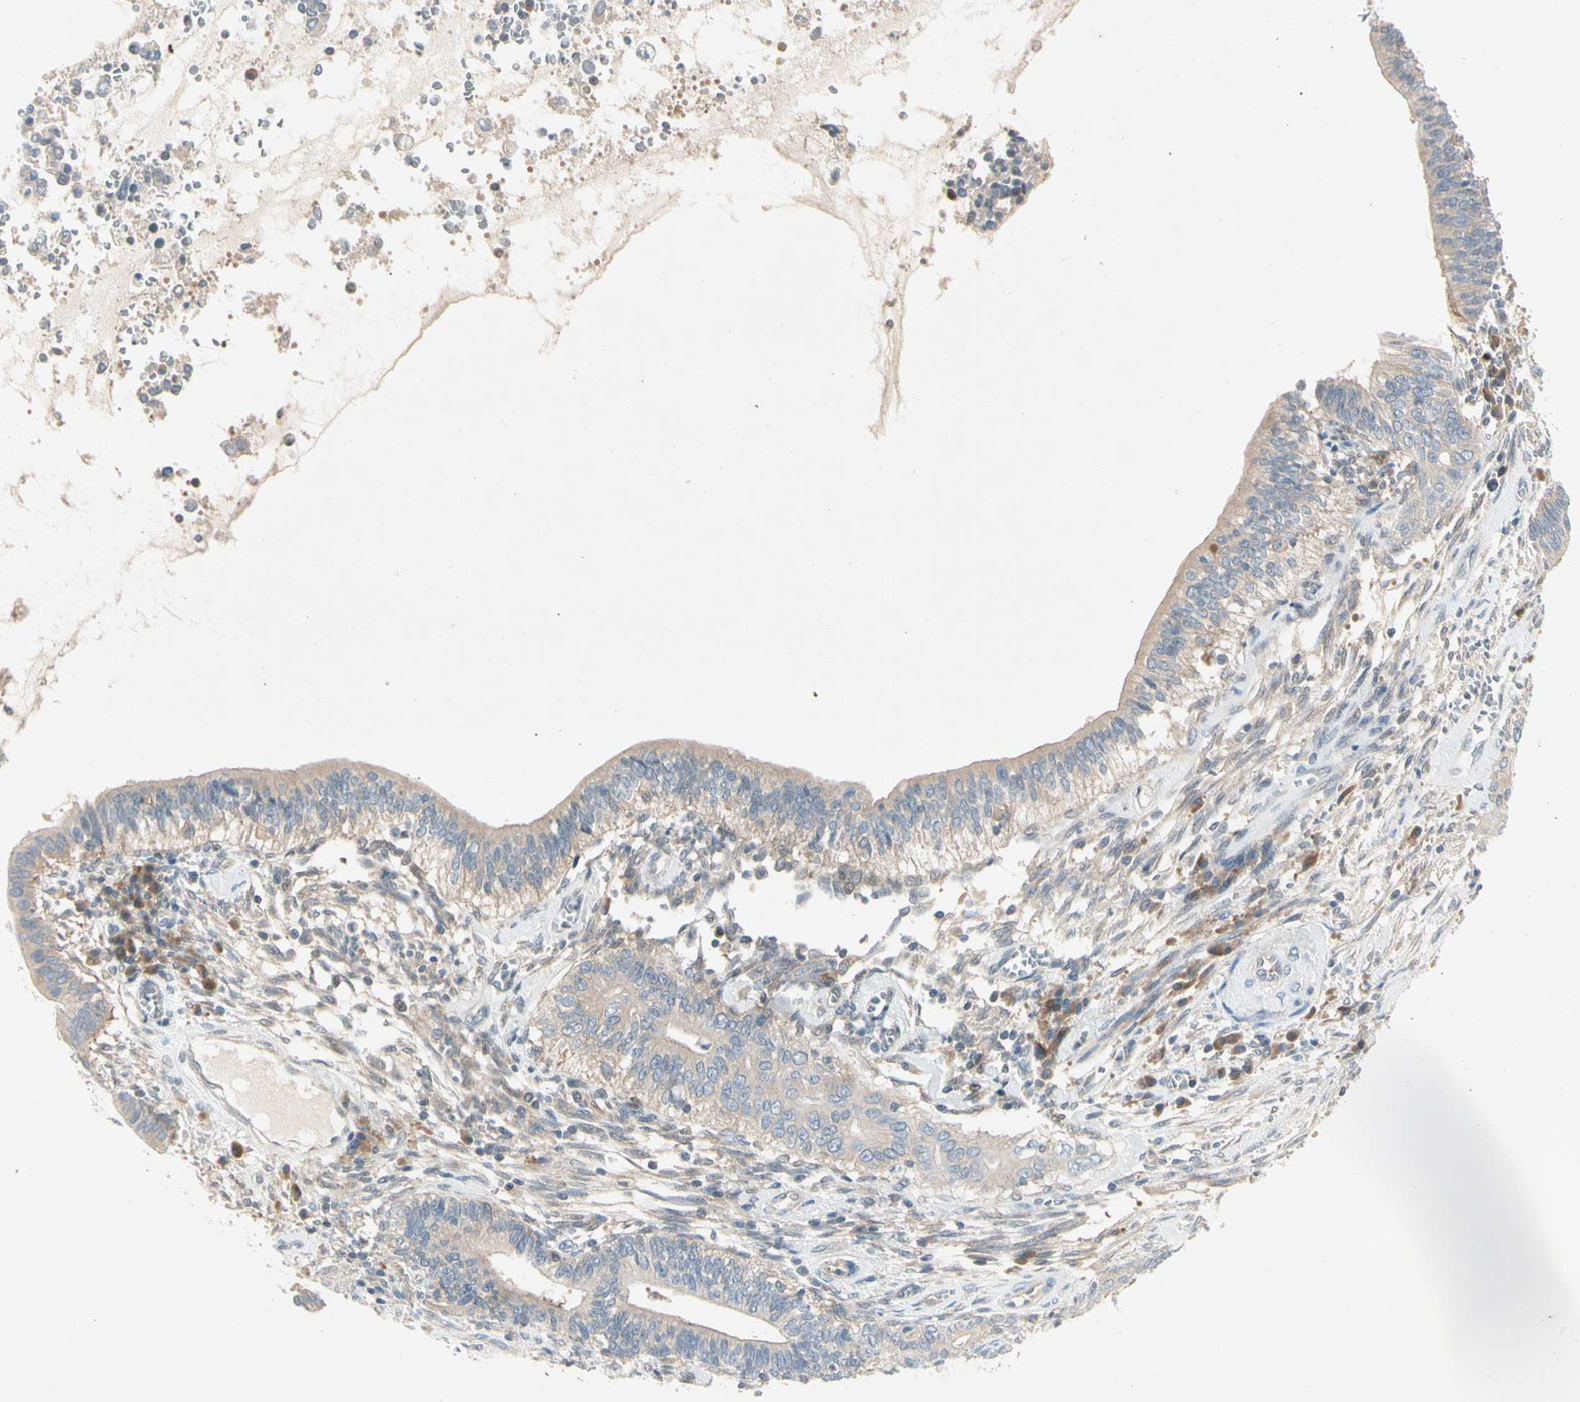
{"staining": {"intensity": "weak", "quantity": "25%-75%", "location": "cytoplasmic/membranous"}, "tissue": "cervical cancer", "cell_type": "Tumor cells", "image_type": "cancer", "snomed": [{"axis": "morphology", "description": "Adenocarcinoma, NOS"}, {"axis": "topography", "description": "Cervix"}], "caption": "Protein expression analysis of human cervical cancer reveals weak cytoplasmic/membranous staining in about 25%-75% of tumor cells. (Stains: DAB (3,3'-diaminobenzidine) in brown, nuclei in blue, Microscopy: brightfield microscopy at high magnification).", "gene": "IL1R1", "patient": {"sex": "female", "age": 44}}